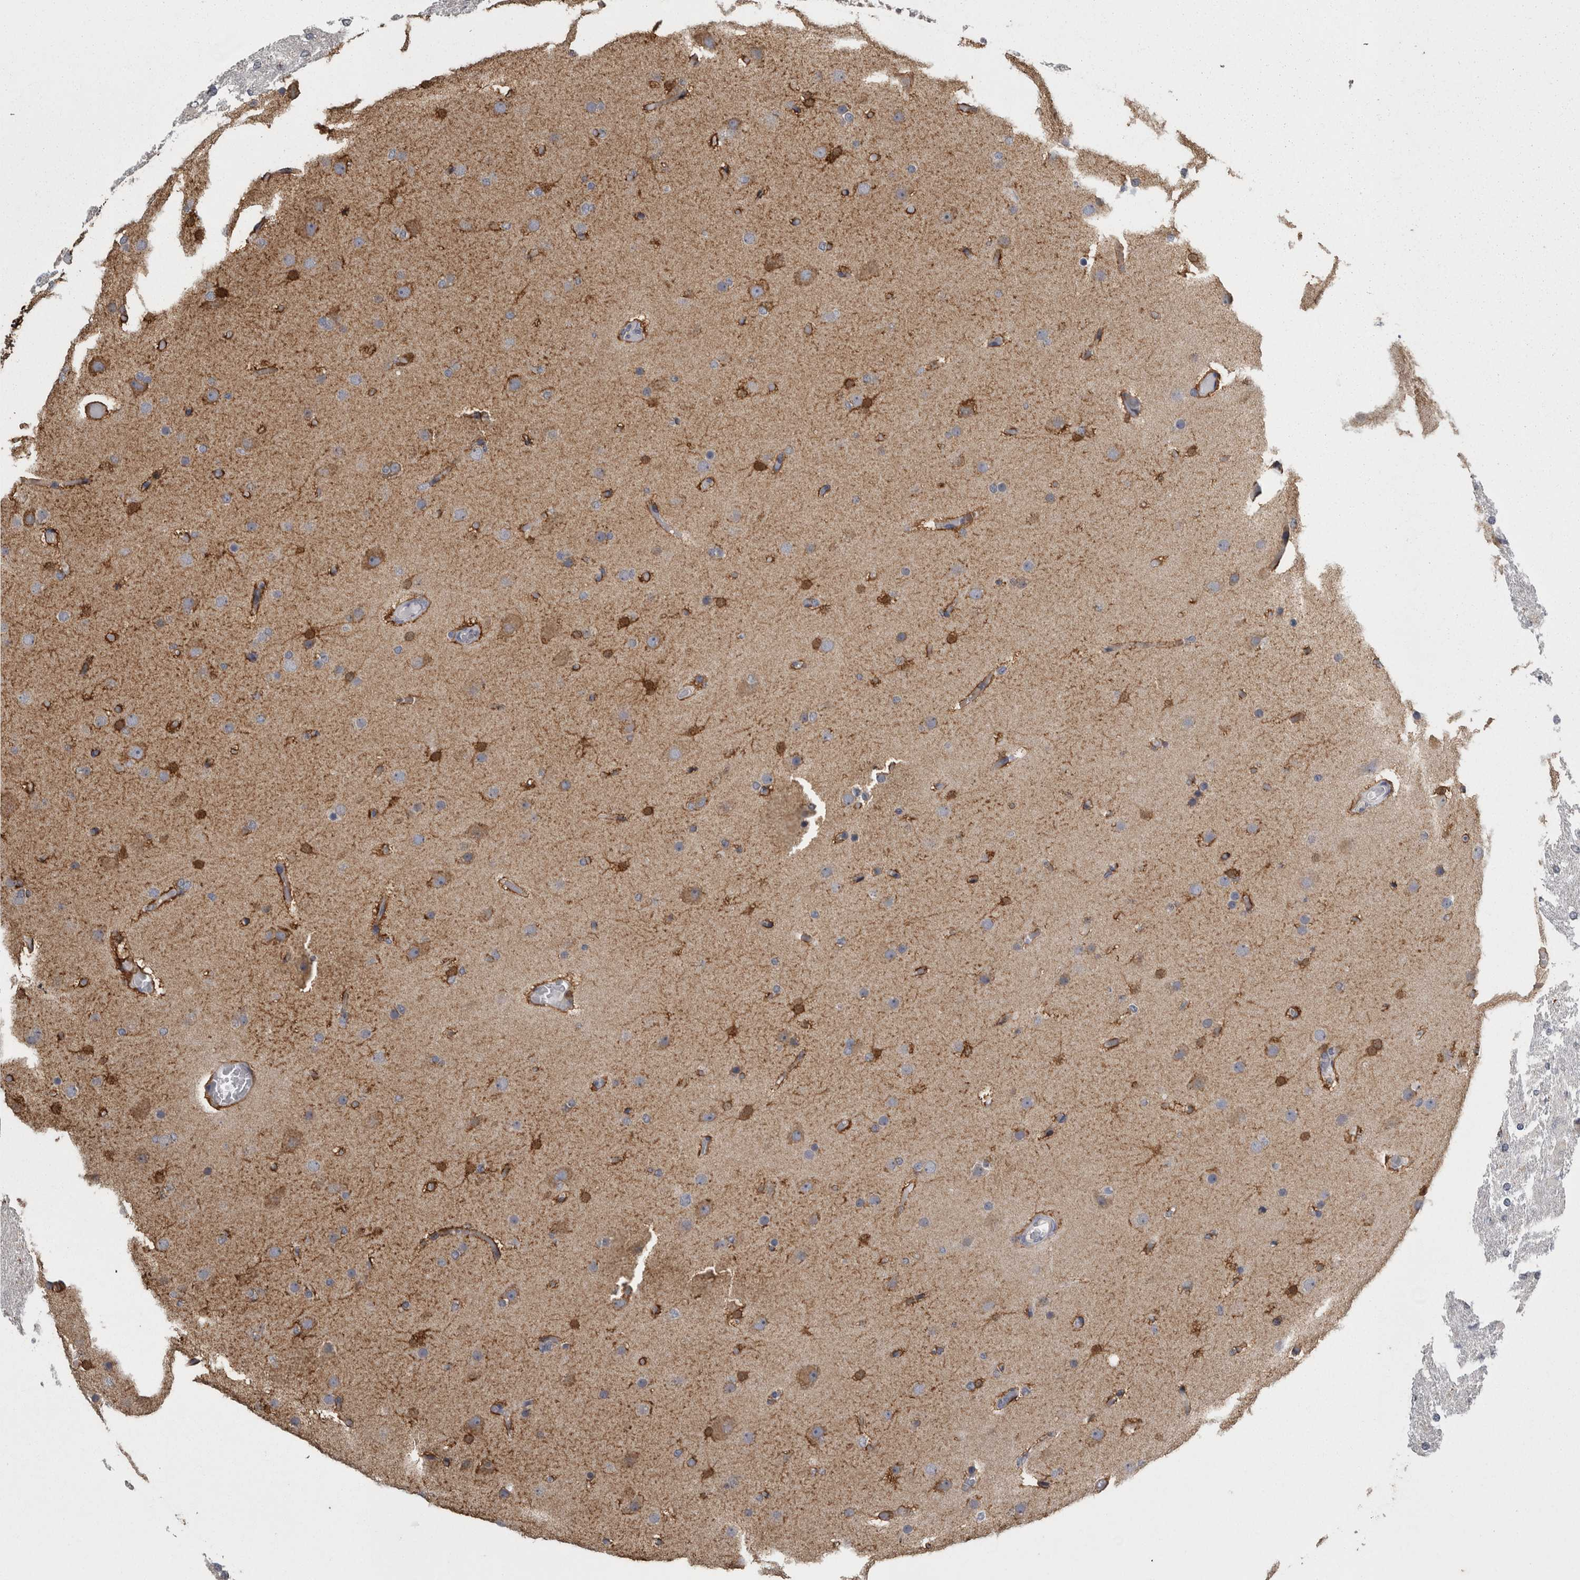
{"staining": {"intensity": "weak", "quantity": "<25%", "location": "cytoplasmic/membranous"}, "tissue": "glioma", "cell_type": "Tumor cells", "image_type": "cancer", "snomed": [{"axis": "morphology", "description": "Glioma, malignant, High grade"}, {"axis": "topography", "description": "Cerebral cortex"}], "caption": "Immunohistochemistry (IHC) photomicrograph of human glioma stained for a protein (brown), which demonstrates no expression in tumor cells.", "gene": "FRK", "patient": {"sex": "female", "age": 36}}